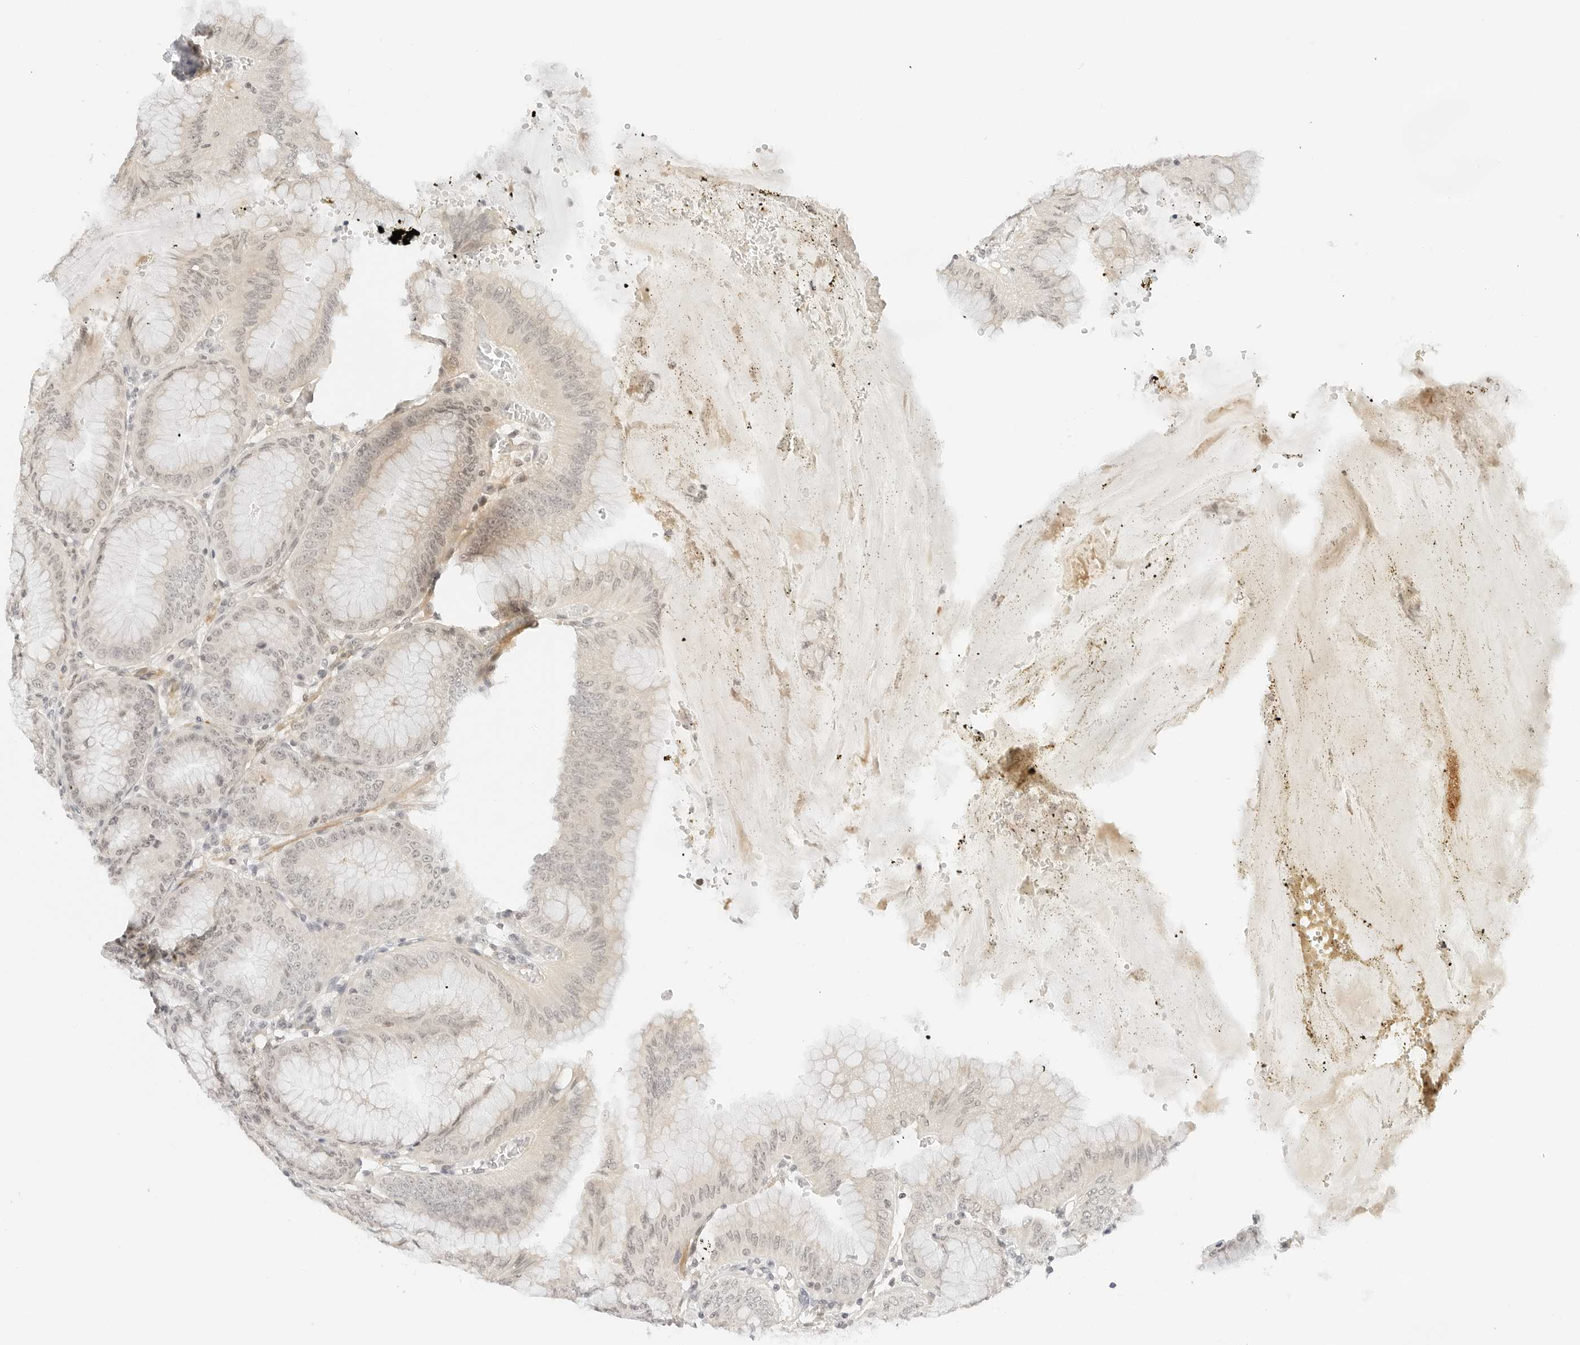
{"staining": {"intensity": "weak", "quantity": ">75%", "location": "nuclear"}, "tissue": "stomach", "cell_type": "Glandular cells", "image_type": "normal", "snomed": [{"axis": "morphology", "description": "Normal tissue, NOS"}, {"axis": "topography", "description": "Stomach, lower"}], "caption": "The image displays staining of normal stomach, revealing weak nuclear protein positivity (brown color) within glandular cells. The staining is performed using DAB (3,3'-diaminobenzidine) brown chromogen to label protein expression. The nuclei are counter-stained blue using hematoxylin.", "gene": "NEO1", "patient": {"sex": "male", "age": 71}}